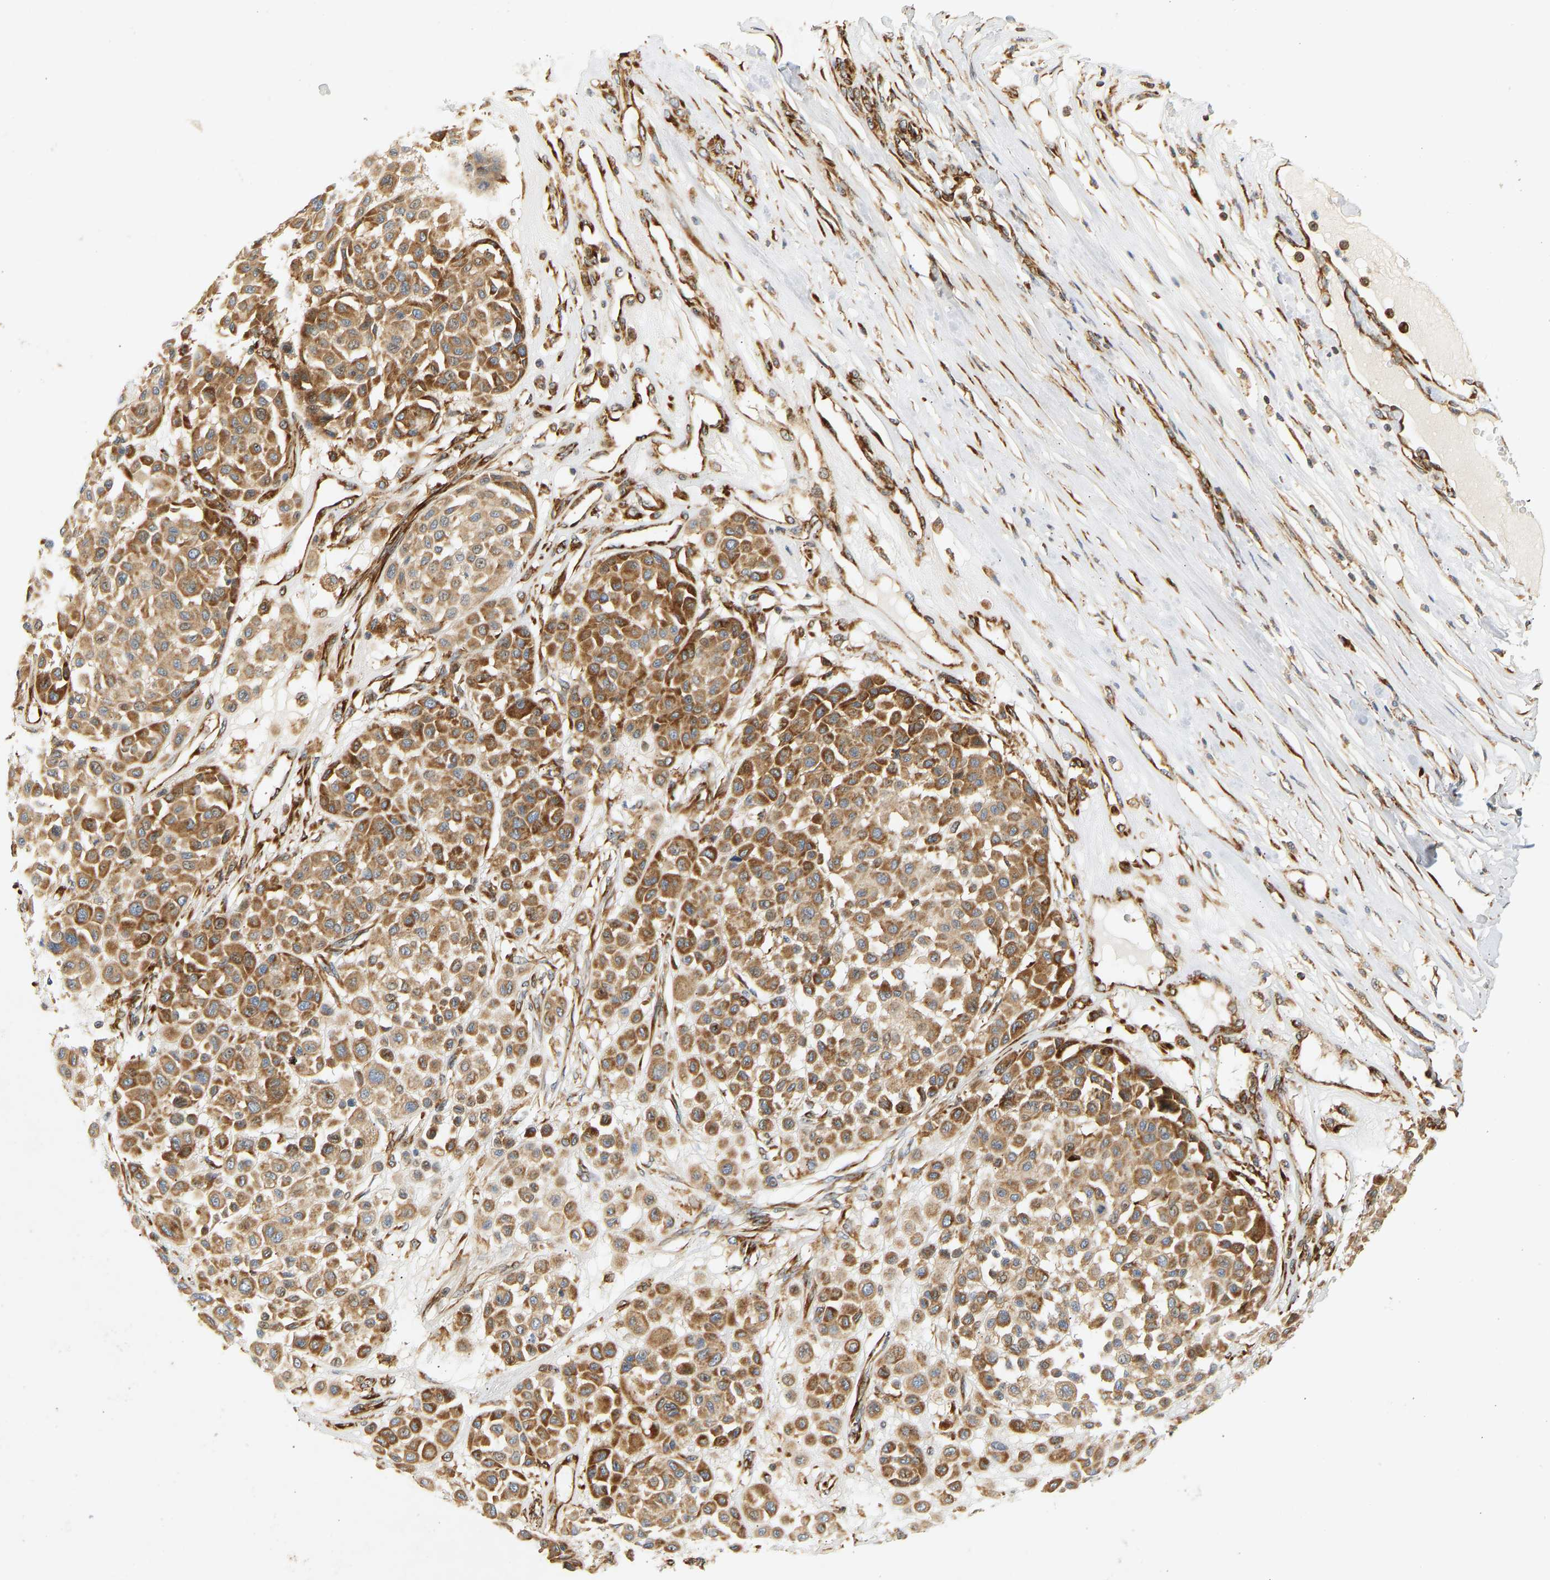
{"staining": {"intensity": "moderate", "quantity": ">75%", "location": "cytoplasmic/membranous"}, "tissue": "melanoma", "cell_type": "Tumor cells", "image_type": "cancer", "snomed": [{"axis": "morphology", "description": "Malignant melanoma, Metastatic site"}, {"axis": "topography", "description": "Soft tissue"}], "caption": "An image of malignant melanoma (metastatic site) stained for a protein demonstrates moderate cytoplasmic/membranous brown staining in tumor cells.", "gene": "RPS14", "patient": {"sex": "male", "age": 41}}